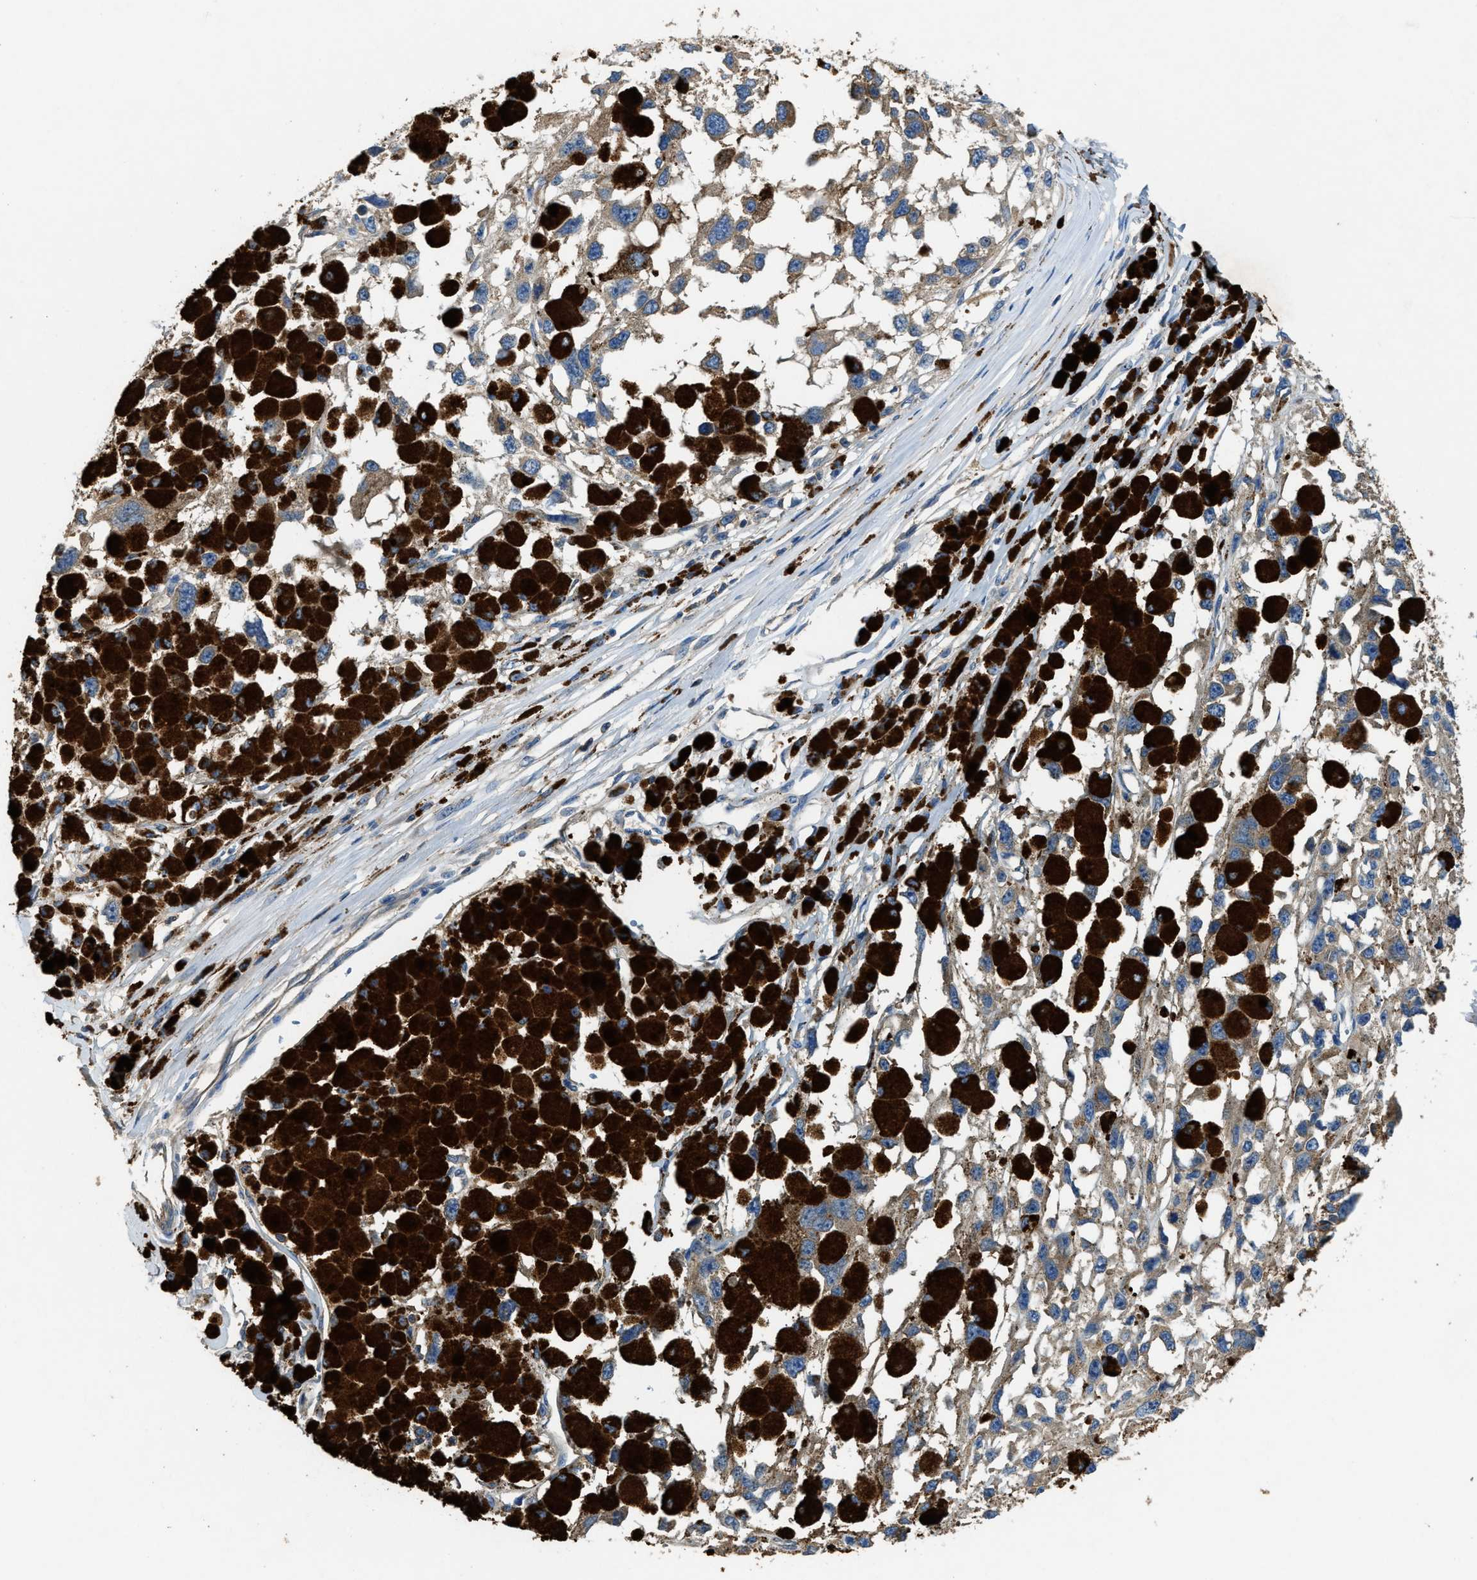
{"staining": {"intensity": "weak", "quantity": ">75%", "location": "cytoplasmic/membranous"}, "tissue": "melanoma", "cell_type": "Tumor cells", "image_type": "cancer", "snomed": [{"axis": "morphology", "description": "Malignant melanoma, Metastatic site"}, {"axis": "topography", "description": "Lymph node"}], "caption": "A photomicrograph showing weak cytoplasmic/membranous expression in approximately >75% of tumor cells in melanoma, as visualized by brown immunohistochemical staining.", "gene": "BLOC1S1", "patient": {"sex": "male", "age": 59}}